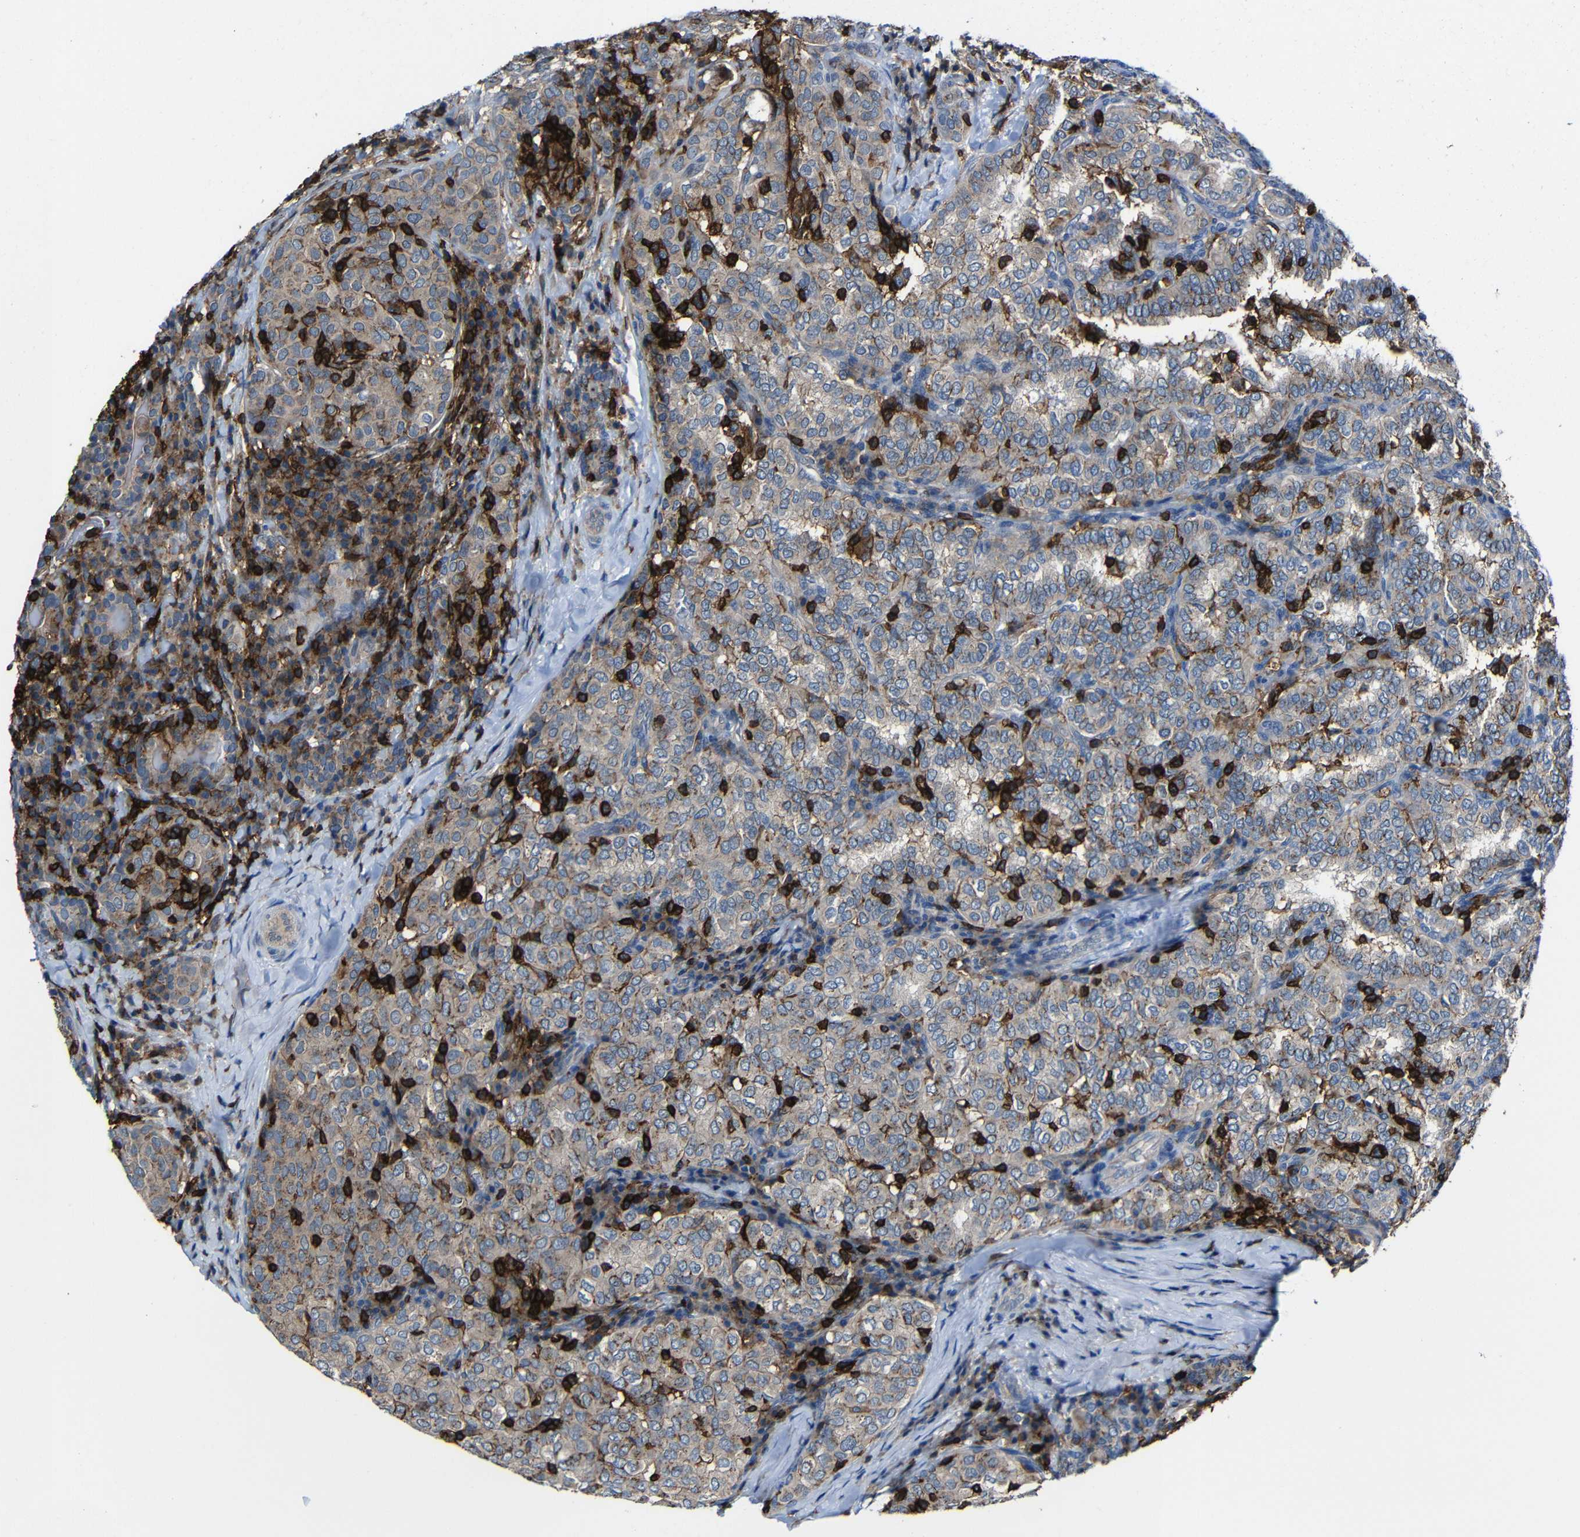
{"staining": {"intensity": "moderate", "quantity": ">75%", "location": "cytoplasmic/membranous"}, "tissue": "thyroid cancer", "cell_type": "Tumor cells", "image_type": "cancer", "snomed": [{"axis": "morphology", "description": "Papillary adenocarcinoma, NOS"}, {"axis": "topography", "description": "Thyroid gland"}], "caption": "Immunohistochemistry (IHC) image of human thyroid cancer stained for a protein (brown), which exhibits medium levels of moderate cytoplasmic/membranous staining in approximately >75% of tumor cells.", "gene": "P2RY12", "patient": {"sex": "female", "age": 30}}